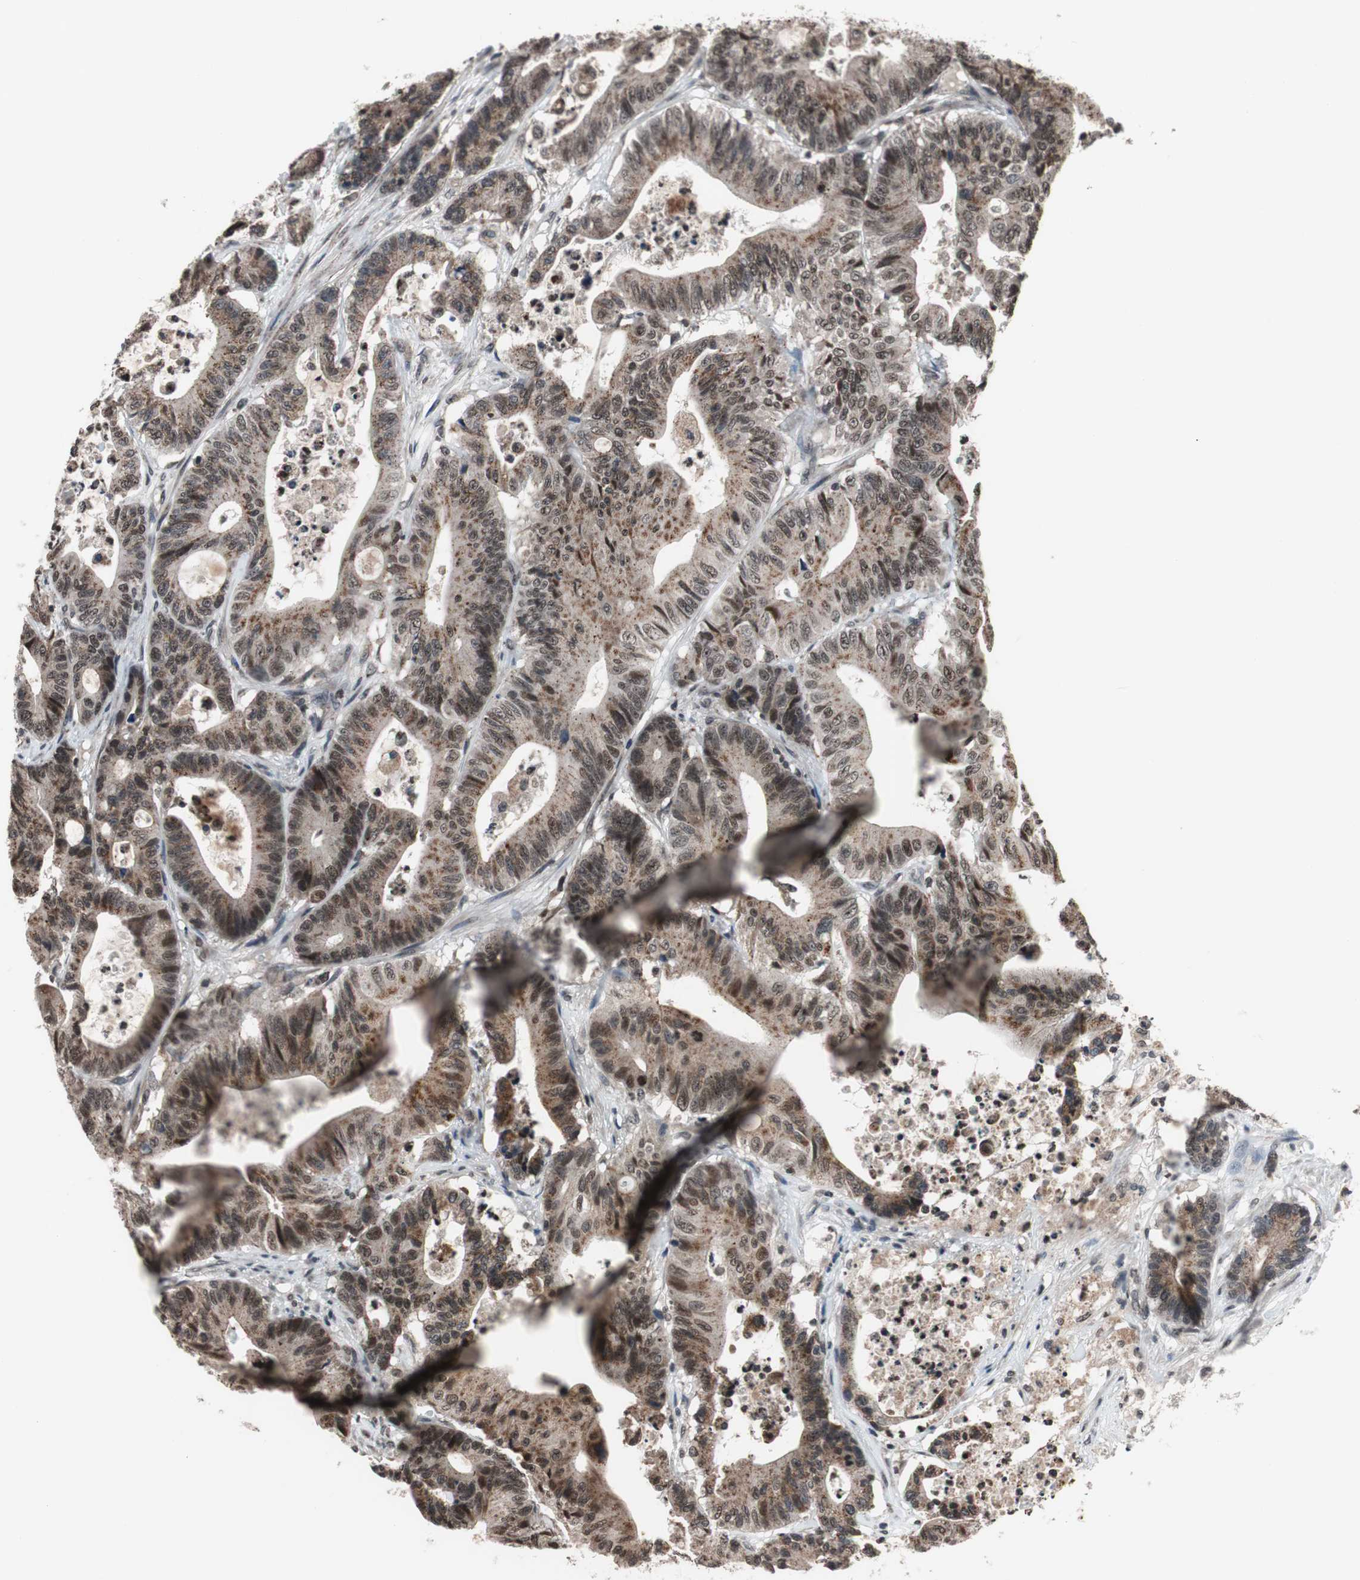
{"staining": {"intensity": "moderate", "quantity": ">75%", "location": "cytoplasmic/membranous,nuclear"}, "tissue": "colorectal cancer", "cell_type": "Tumor cells", "image_type": "cancer", "snomed": [{"axis": "morphology", "description": "Adenocarcinoma, NOS"}, {"axis": "topography", "description": "Colon"}], "caption": "Immunohistochemistry (IHC) of colorectal cancer displays medium levels of moderate cytoplasmic/membranous and nuclear expression in approximately >75% of tumor cells. The protein of interest is stained brown, and the nuclei are stained in blue (DAB (3,3'-diaminobenzidine) IHC with brightfield microscopy, high magnification).", "gene": "RFC1", "patient": {"sex": "female", "age": 84}}